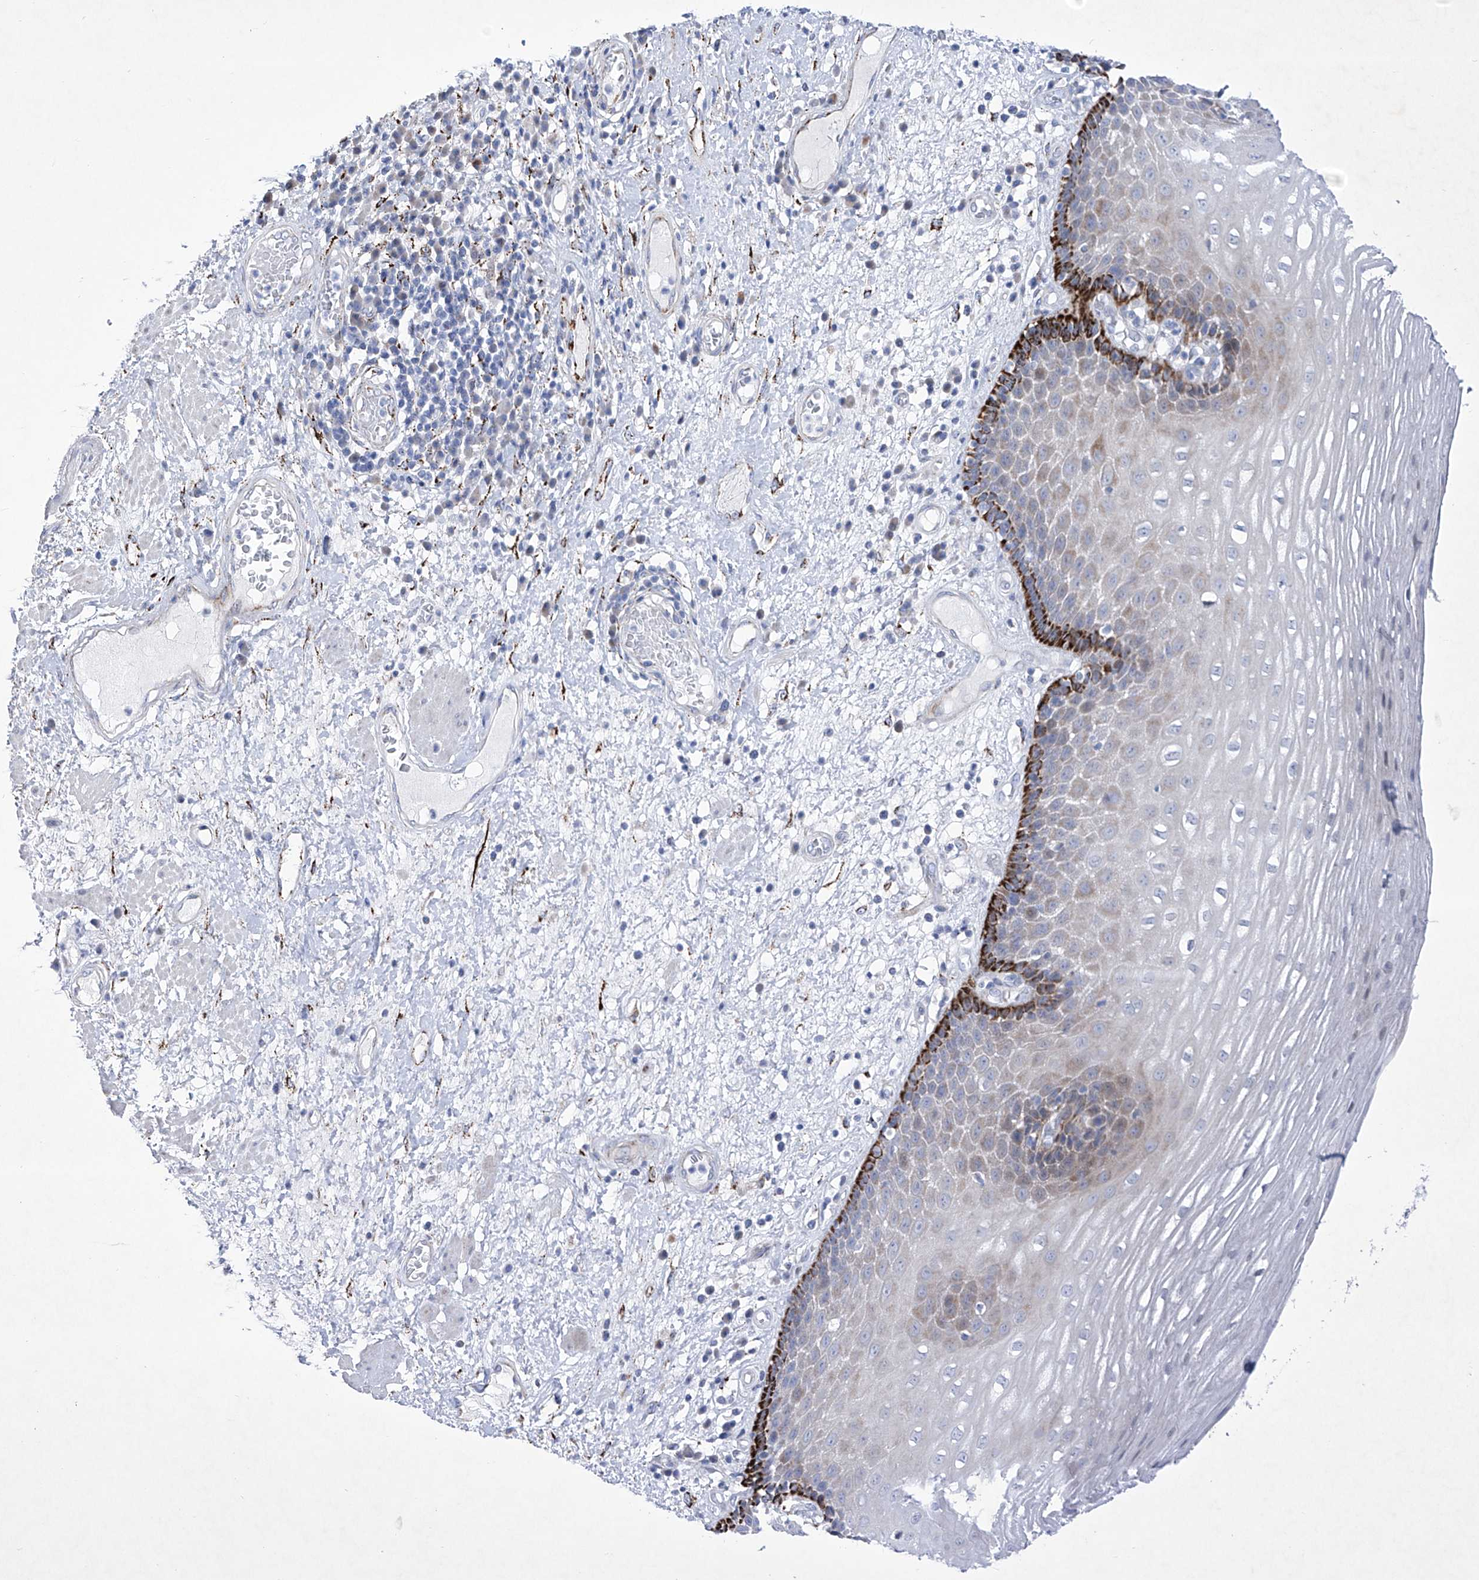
{"staining": {"intensity": "strong", "quantity": "<25%", "location": "cytoplasmic/membranous"}, "tissue": "esophagus", "cell_type": "Squamous epithelial cells", "image_type": "normal", "snomed": [{"axis": "morphology", "description": "Normal tissue, NOS"}, {"axis": "morphology", "description": "Adenocarcinoma, NOS"}, {"axis": "topography", "description": "Esophagus"}], "caption": "An IHC micrograph of unremarkable tissue is shown. Protein staining in brown highlights strong cytoplasmic/membranous positivity in esophagus within squamous epithelial cells. (DAB = brown stain, brightfield microscopy at high magnification).", "gene": "C1orf87", "patient": {"sex": "male", "age": 62}}